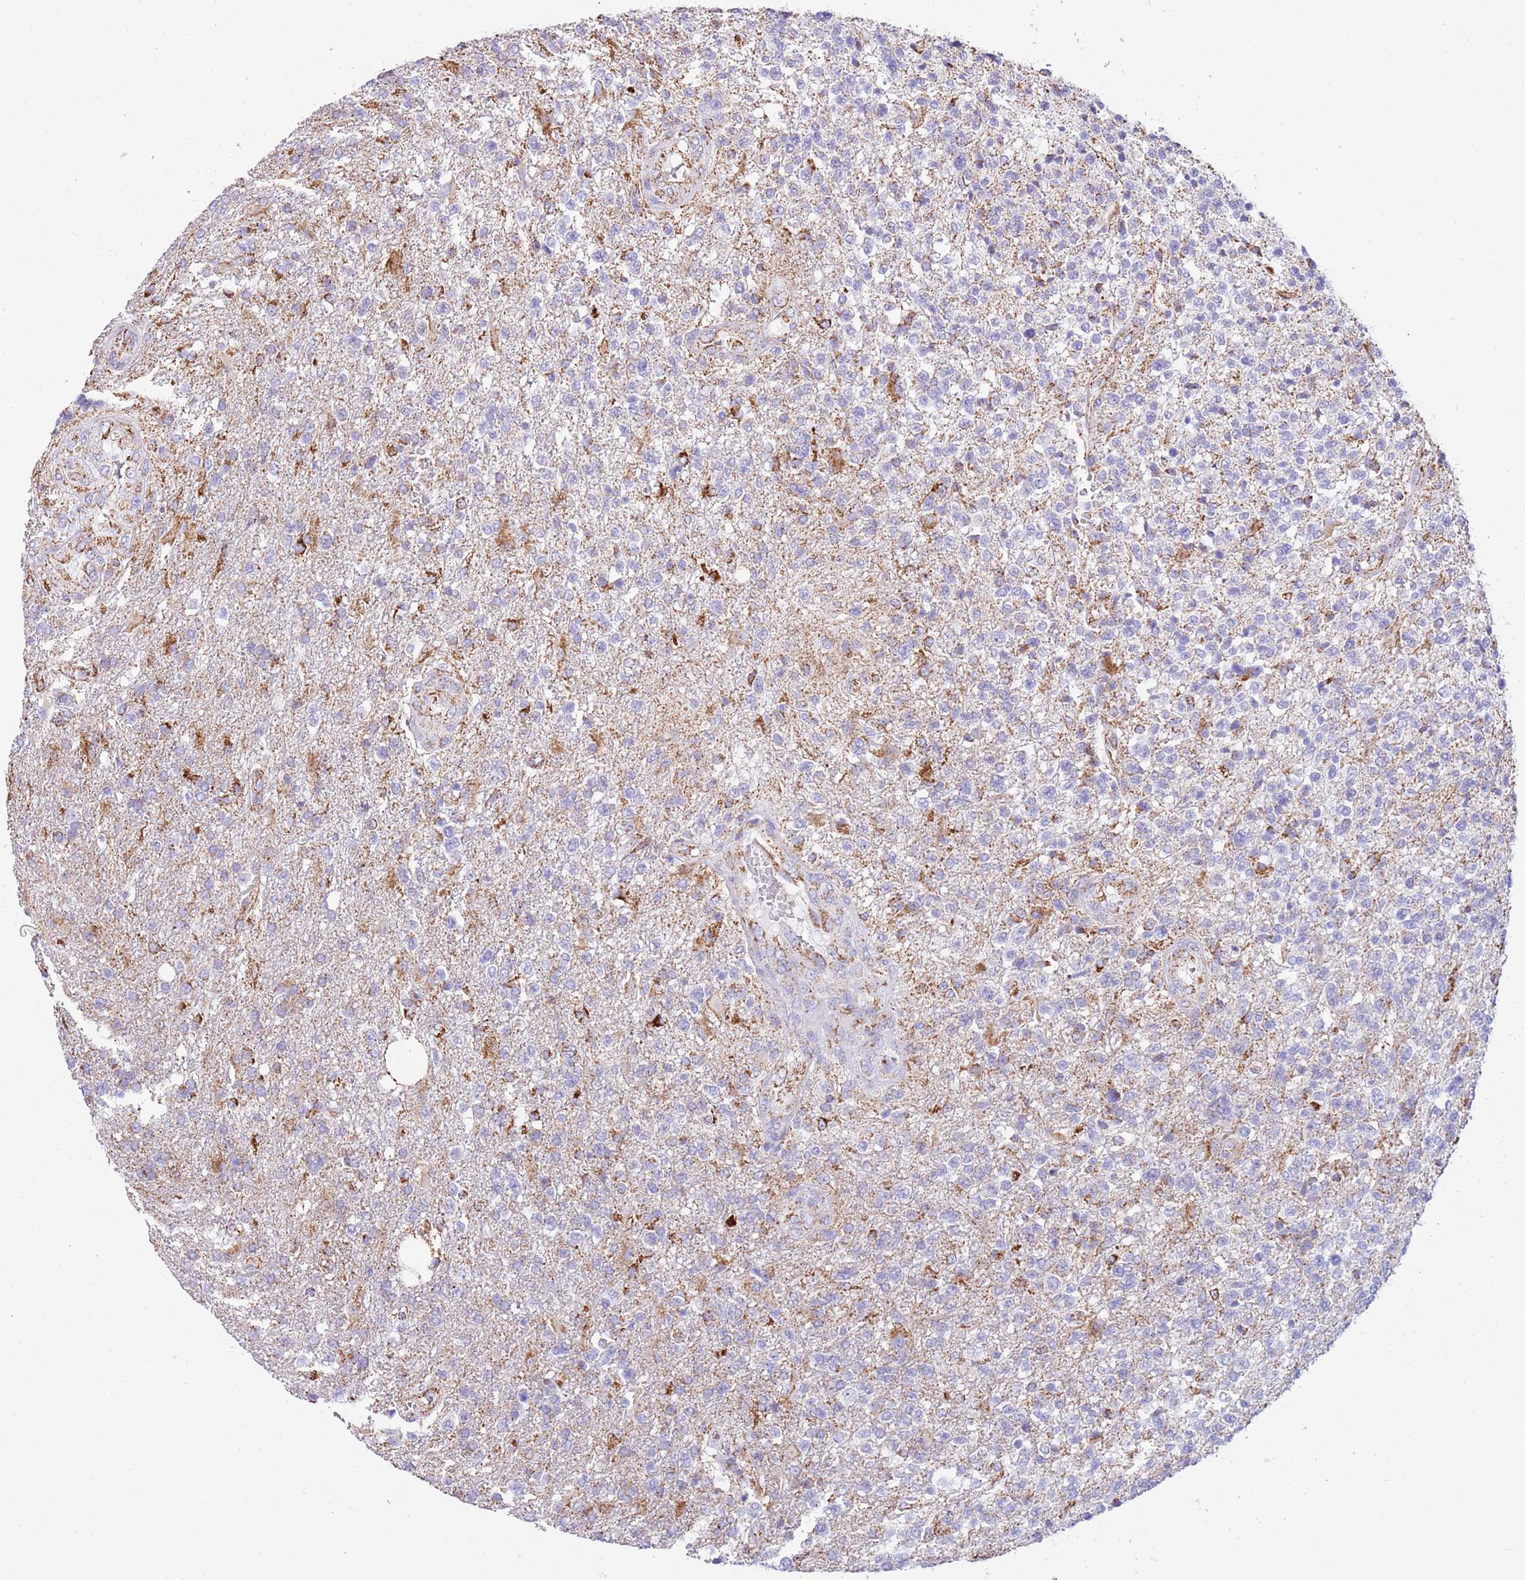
{"staining": {"intensity": "moderate", "quantity": "<25%", "location": "cytoplasmic/membranous"}, "tissue": "glioma", "cell_type": "Tumor cells", "image_type": "cancer", "snomed": [{"axis": "morphology", "description": "Glioma, malignant, High grade"}, {"axis": "topography", "description": "Brain"}], "caption": "High-magnification brightfield microscopy of glioma stained with DAB (3,3'-diaminobenzidine) (brown) and counterstained with hematoxylin (blue). tumor cells exhibit moderate cytoplasmic/membranous expression is present in about<25% of cells.", "gene": "SUCLG2", "patient": {"sex": "male", "age": 56}}